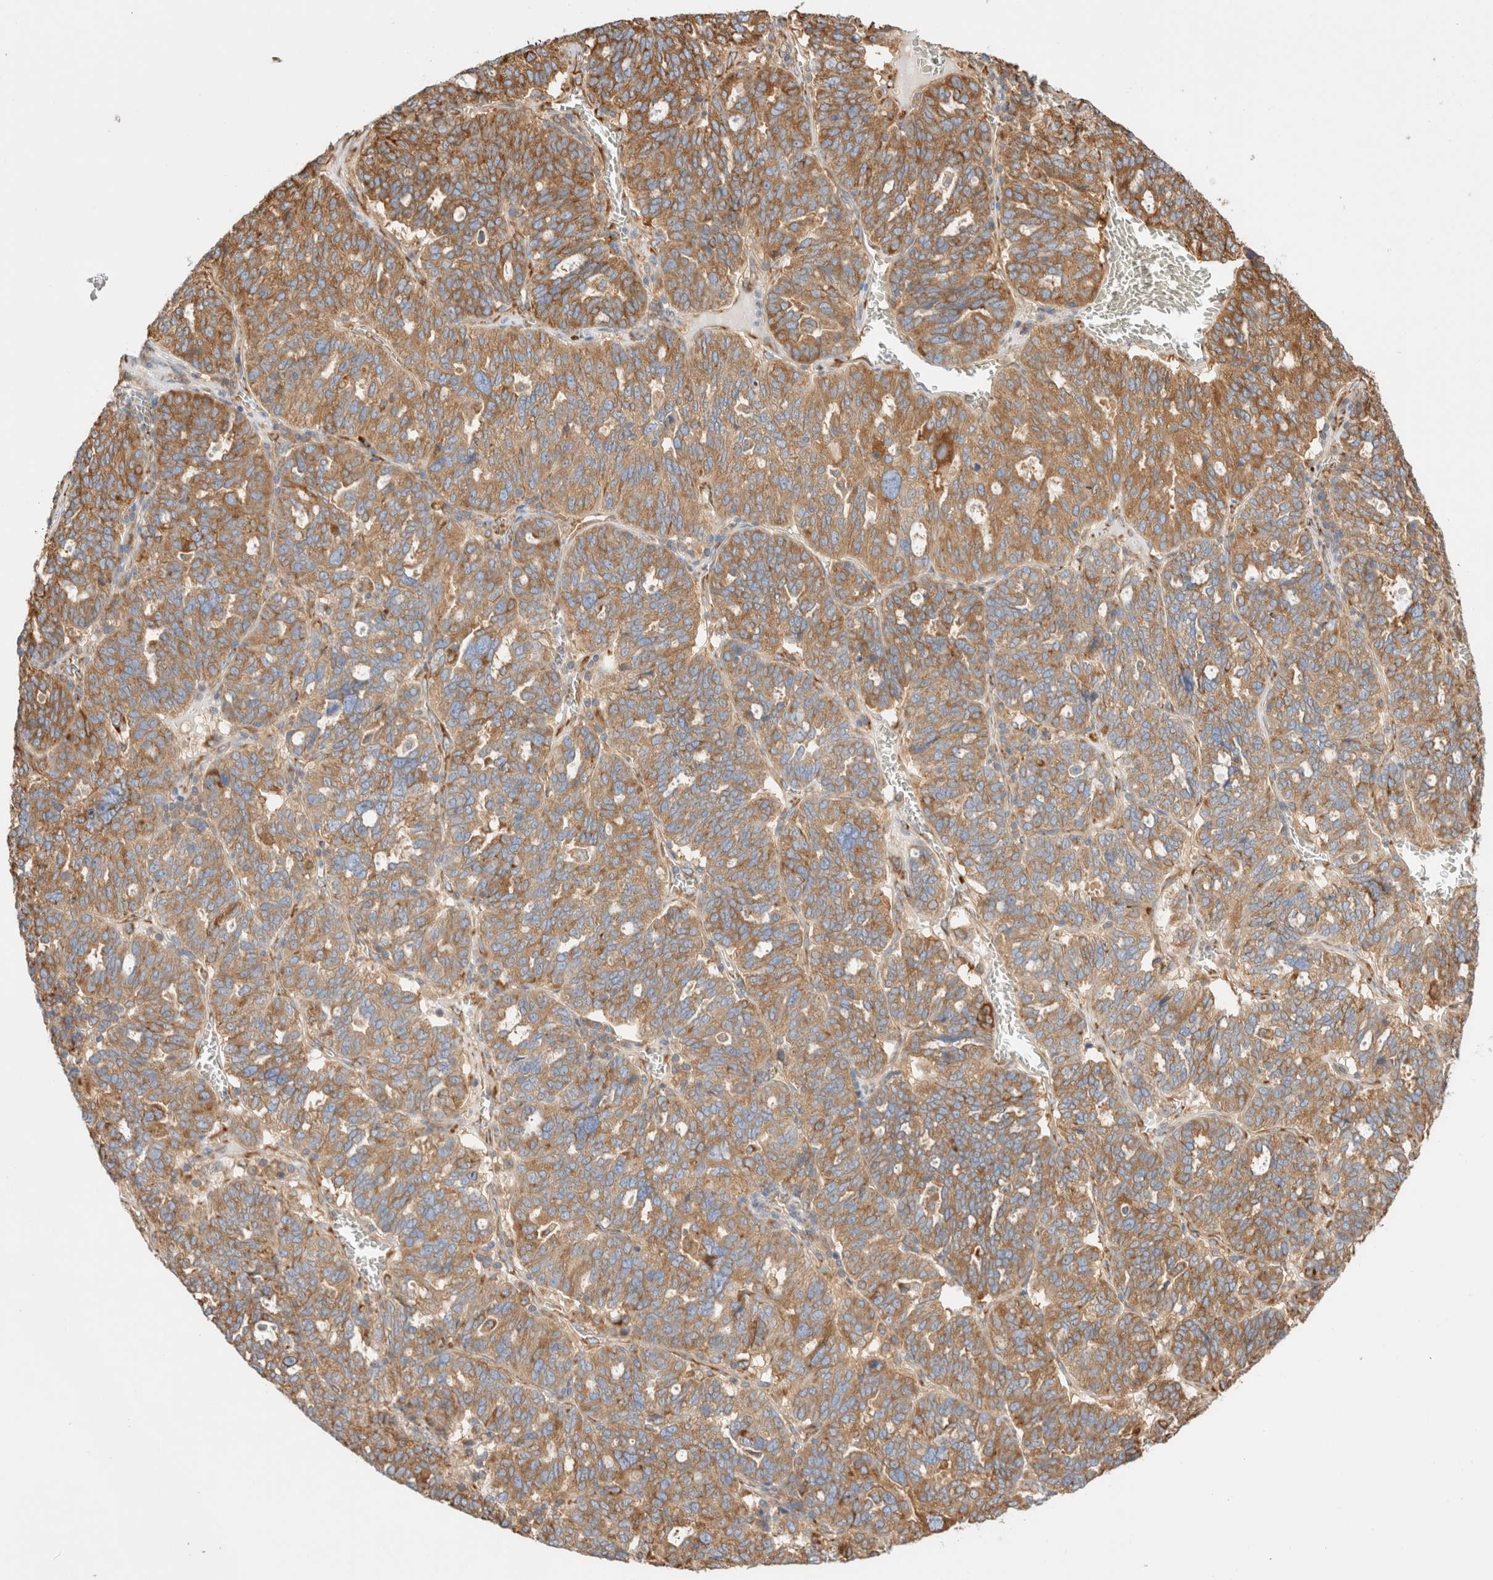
{"staining": {"intensity": "moderate", "quantity": ">75%", "location": "cytoplasmic/membranous"}, "tissue": "ovarian cancer", "cell_type": "Tumor cells", "image_type": "cancer", "snomed": [{"axis": "morphology", "description": "Cystadenocarcinoma, serous, NOS"}, {"axis": "topography", "description": "Ovary"}], "caption": "Protein expression by immunohistochemistry displays moderate cytoplasmic/membranous expression in approximately >75% of tumor cells in ovarian cancer.", "gene": "ZC2HC1A", "patient": {"sex": "female", "age": 59}}